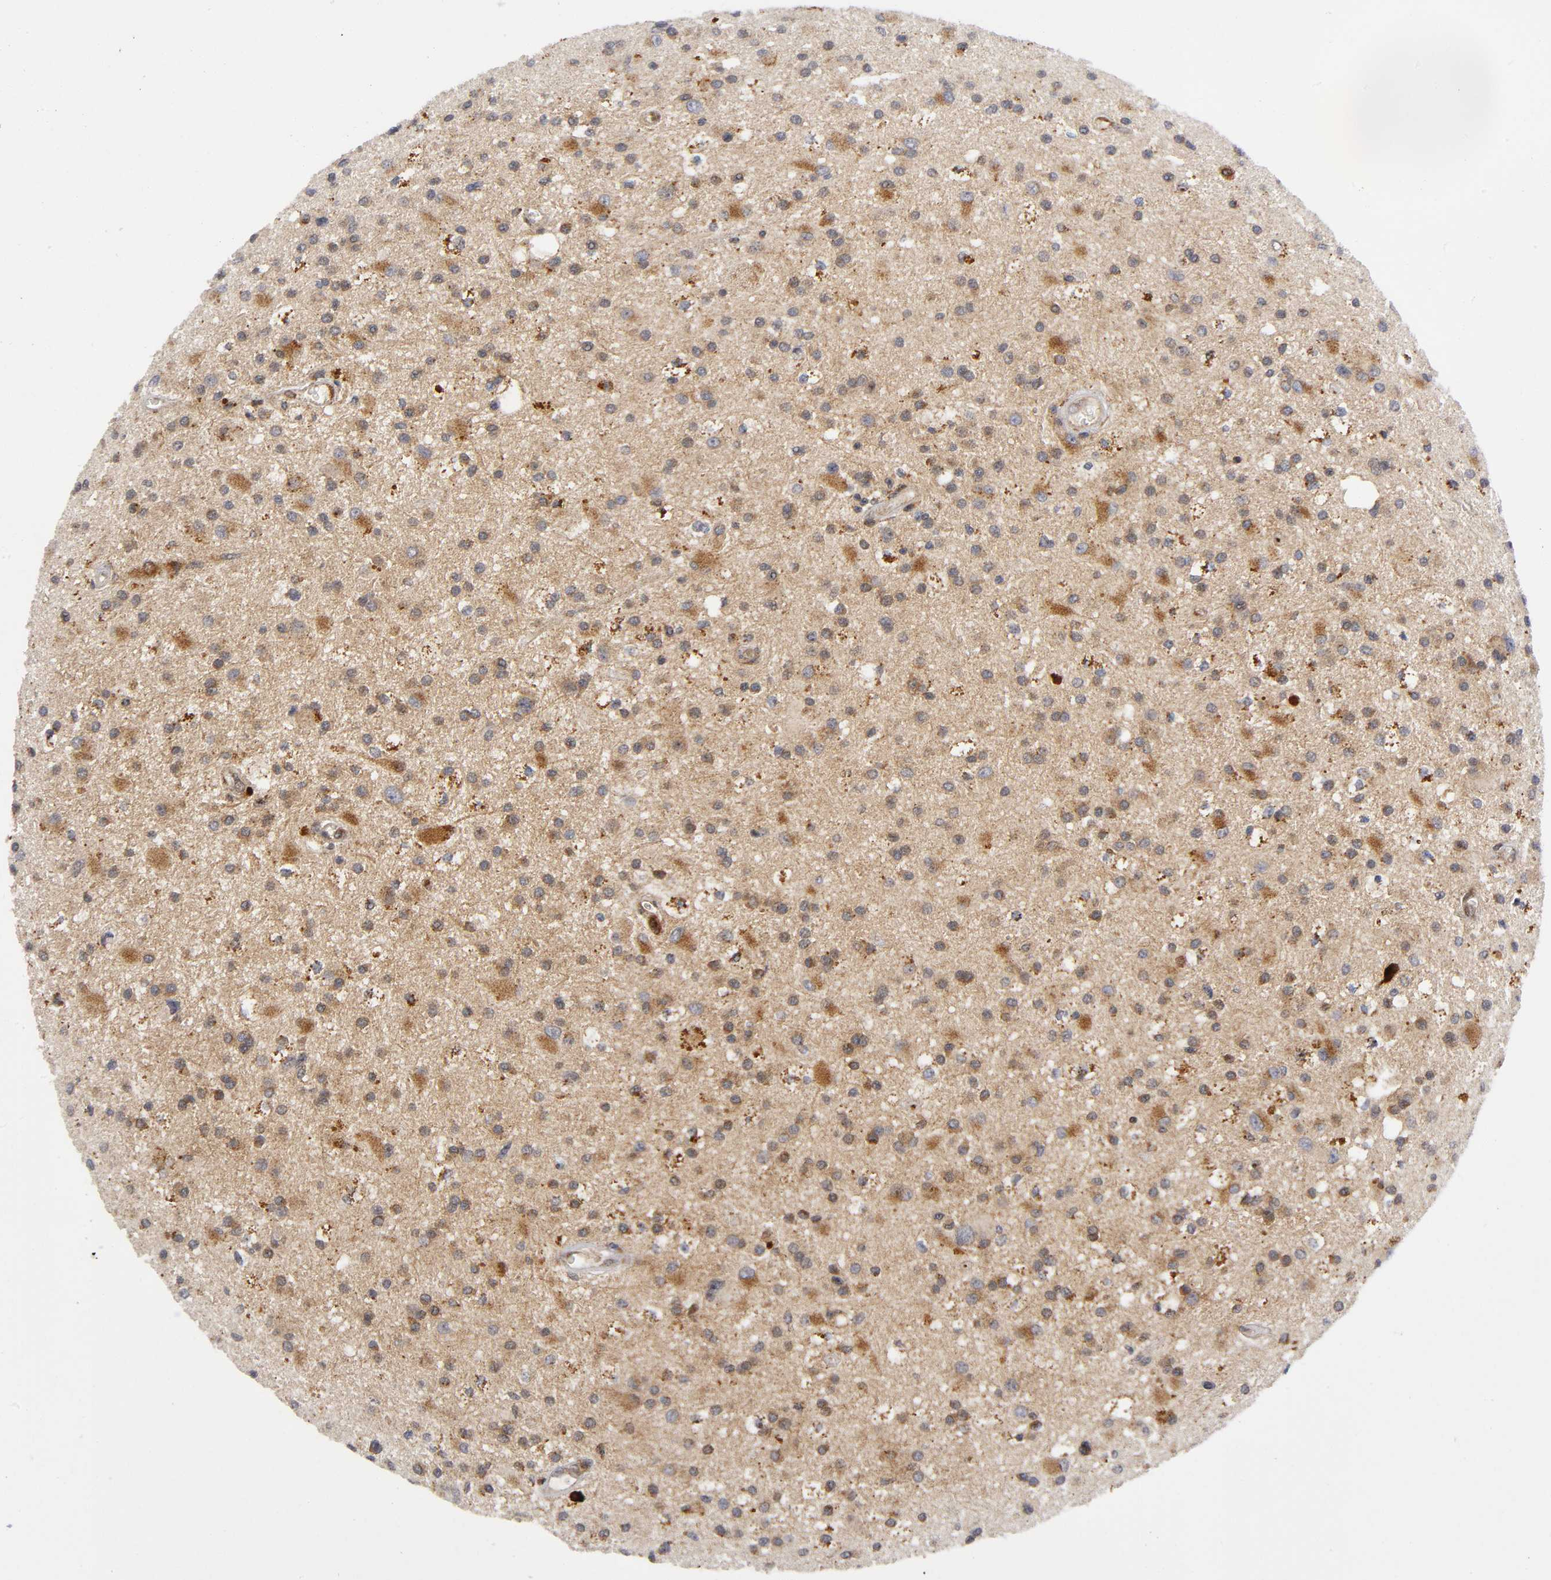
{"staining": {"intensity": "moderate", "quantity": ">75%", "location": "cytoplasmic/membranous"}, "tissue": "glioma", "cell_type": "Tumor cells", "image_type": "cancer", "snomed": [{"axis": "morphology", "description": "Glioma, malignant, Low grade"}, {"axis": "topography", "description": "Brain"}], "caption": "About >75% of tumor cells in human malignant low-grade glioma demonstrate moderate cytoplasmic/membranous protein positivity as visualized by brown immunohistochemical staining.", "gene": "EIF5", "patient": {"sex": "male", "age": 58}}